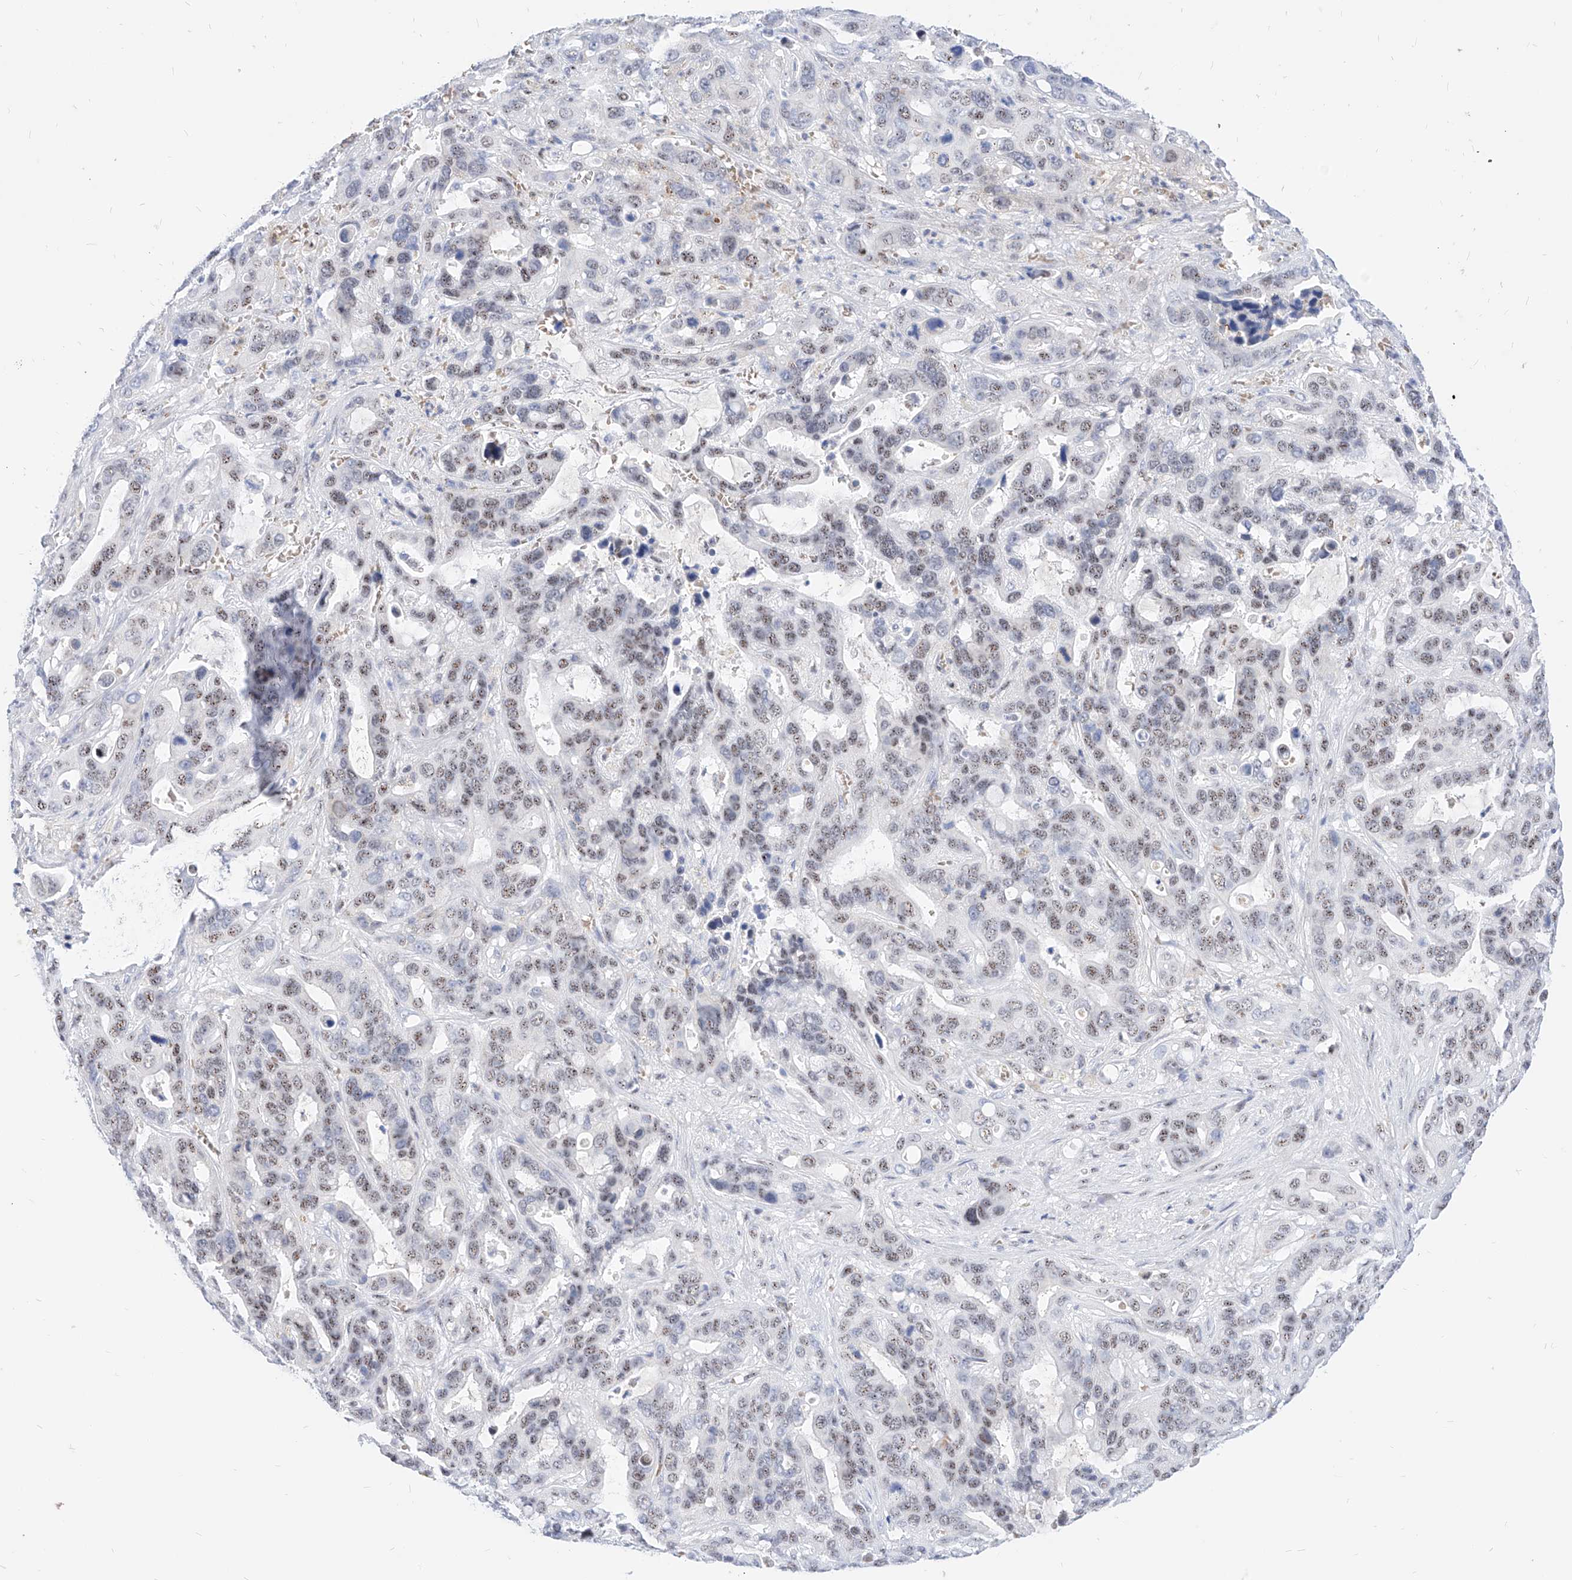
{"staining": {"intensity": "weak", "quantity": "25%-75%", "location": "nuclear"}, "tissue": "liver cancer", "cell_type": "Tumor cells", "image_type": "cancer", "snomed": [{"axis": "morphology", "description": "Cholangiocarcinoma"}, {"axis": "topography", "description": "Liver"}], "caption": "Immunohistochemical staining of human cholangiocarcinoma (liver) reveals weak nuclear protein expression in about 25%-75% of tumor cells.", "gene": "ZFP42", "patient": {"sex": "female", "age": 65}}